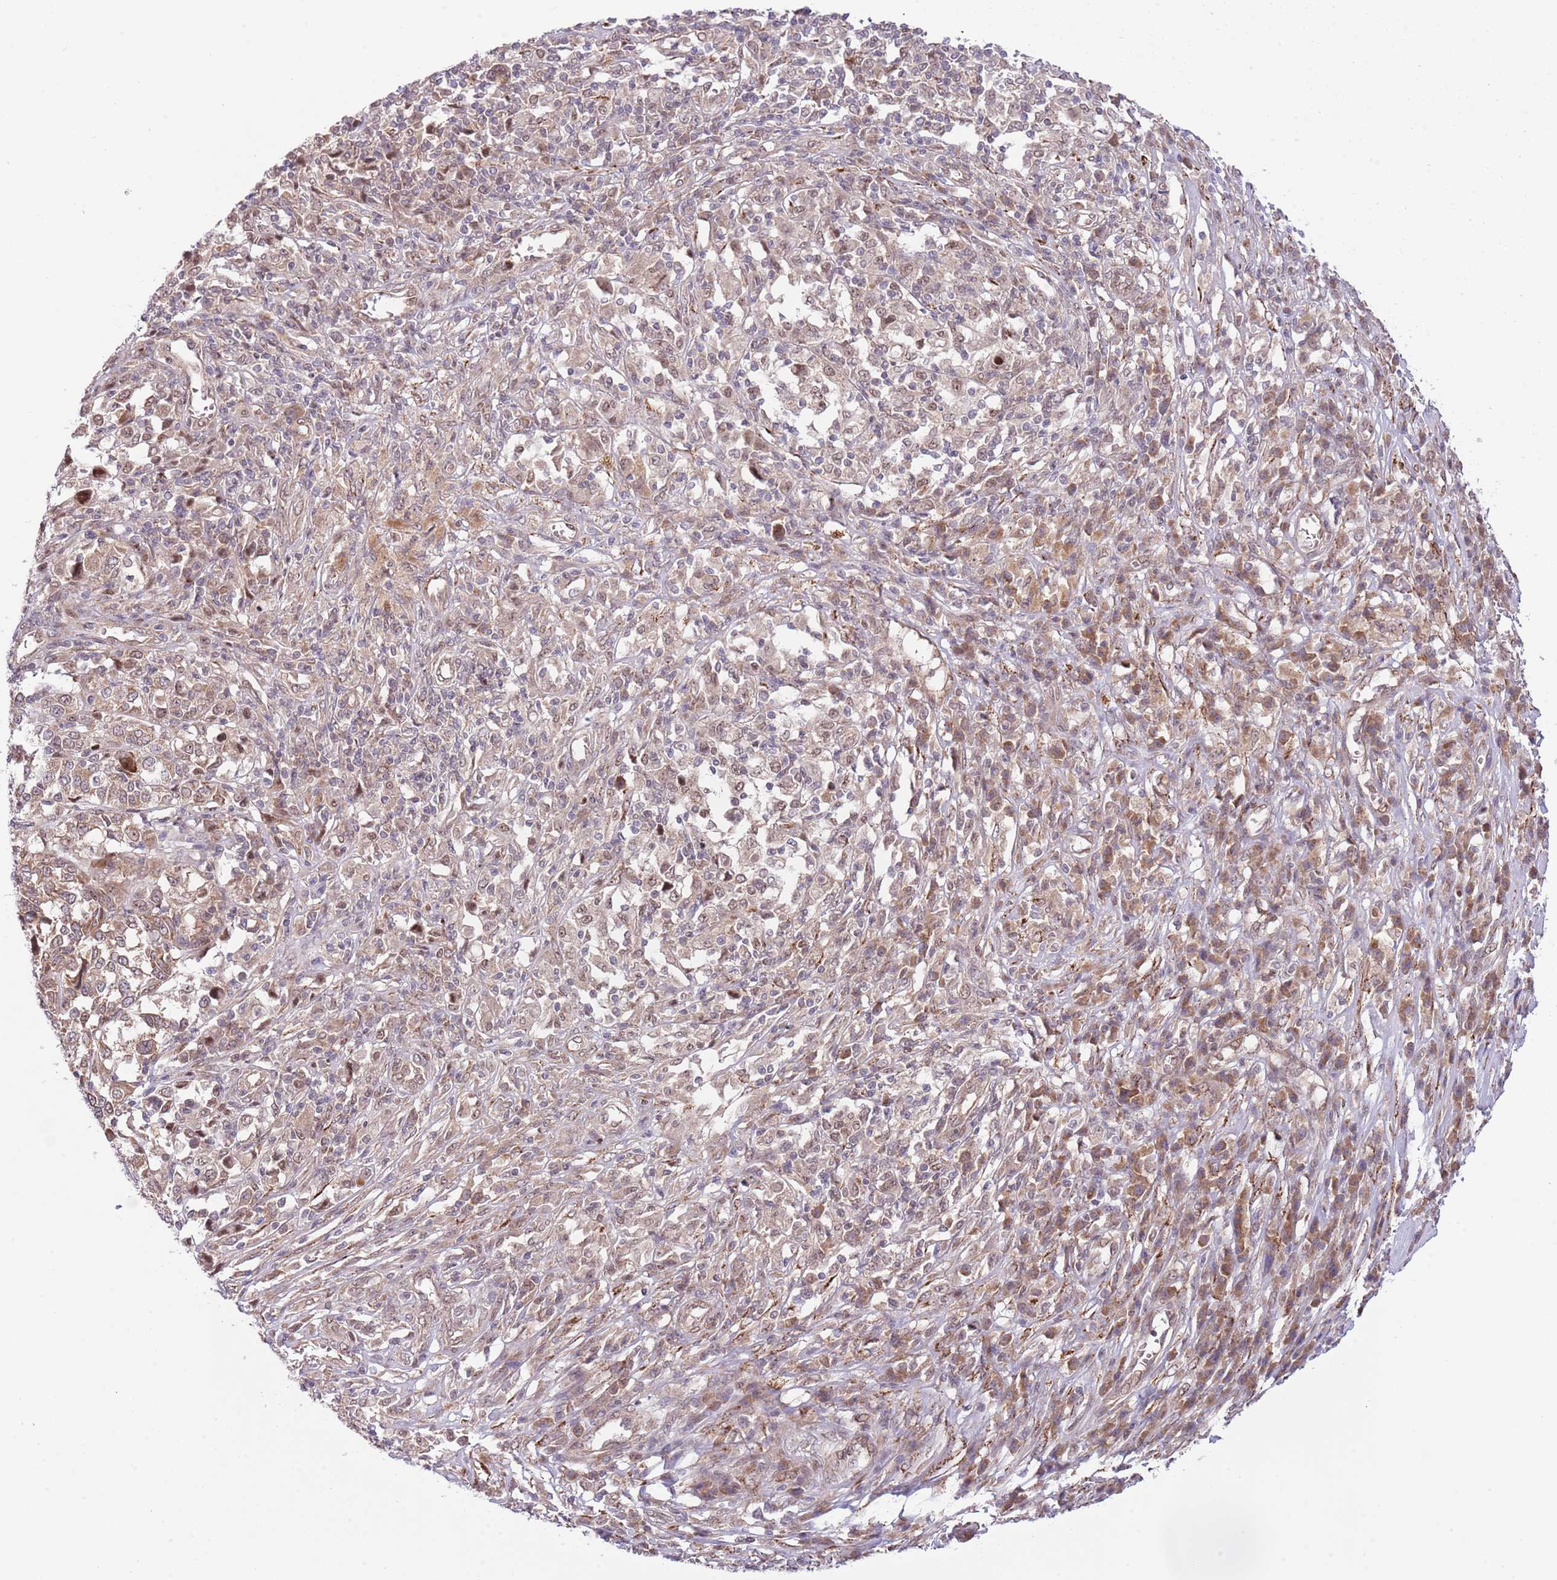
{"staining": {"intensity": "moderate", "quantity": "25%-75%", "location": "cytoplasmic/membranous,nuclear"}, "tissue": "melanoma", "cell_type": "Tumor cells", "image_type": "cancer", "snomed": [{"axis": "morphology", "description": "Malignant melanoma, Metastatic site"}, {"axis": "topography", "description": "Lymph node"}], "caption": "Melanoma stained for a protein displays moderate cytoplasmic/membranous and nuclear positivity in tumor cells.", "gene": "CHD1", "patient": {"sex": "male", "age": 44}}